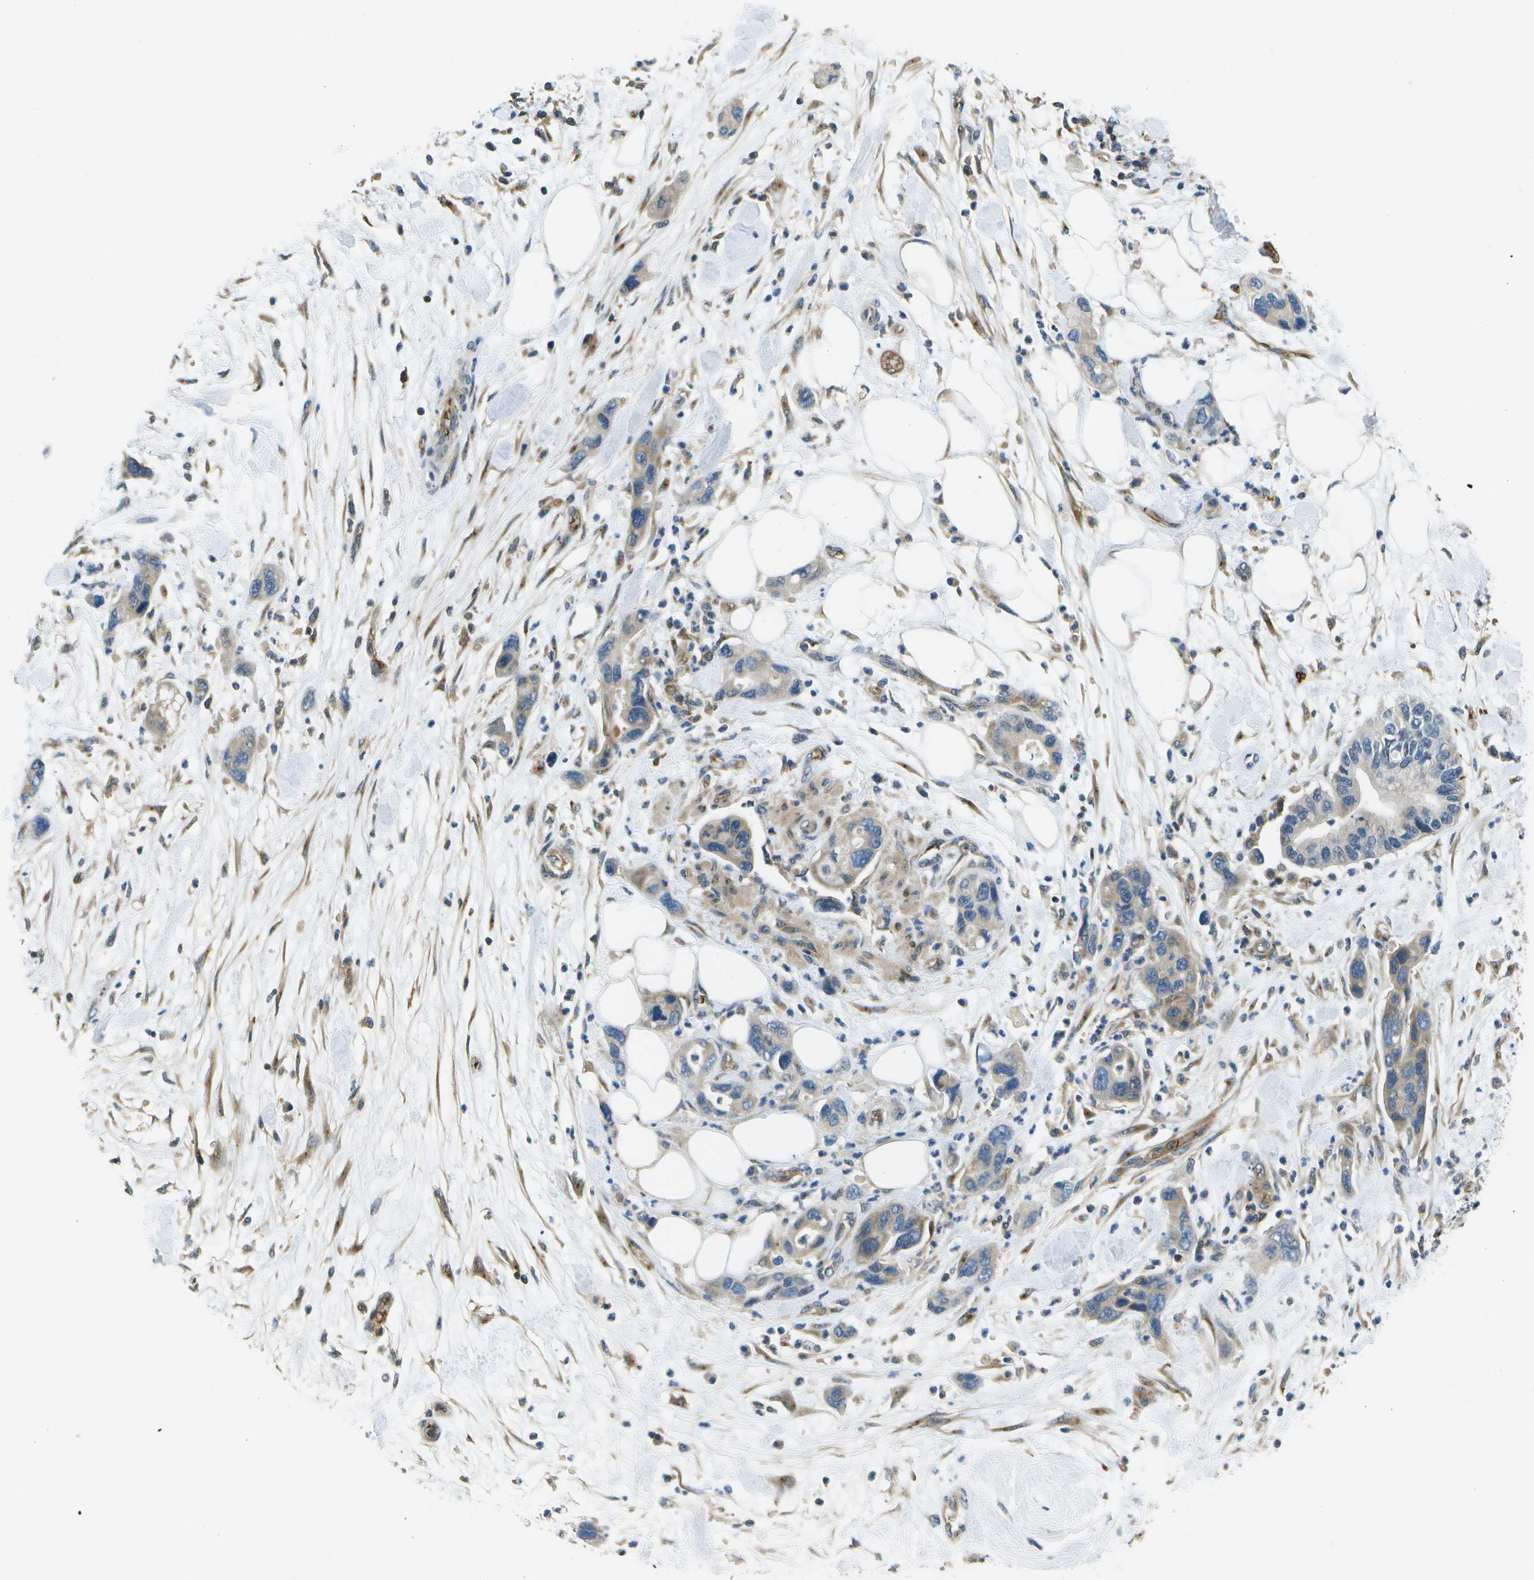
{"staining": {"intensity": "weak", "quantity": "<25%", "location": "cytoplasmic/membranous"}, "tissue": "pancreatic cancer", "cell_type": "Tumor cells", "image_type": "cancer", "snomed": [{"axis": "morphology", "description": "Normal tissue, NOS"}, {"axis": "morphology", "description": "Adenocarcinoma, NOS"}, {"axis": "topography", "description": "Pancreas"}], "caption": "A high-resolution photomicrograph shows immunohistochemistry staining of pancreatic adenocarcinoma, which demonstrates no significant staining in tumor cells.", "gene": "CTIF", "patient": {"sex": "female", "age": 71}}